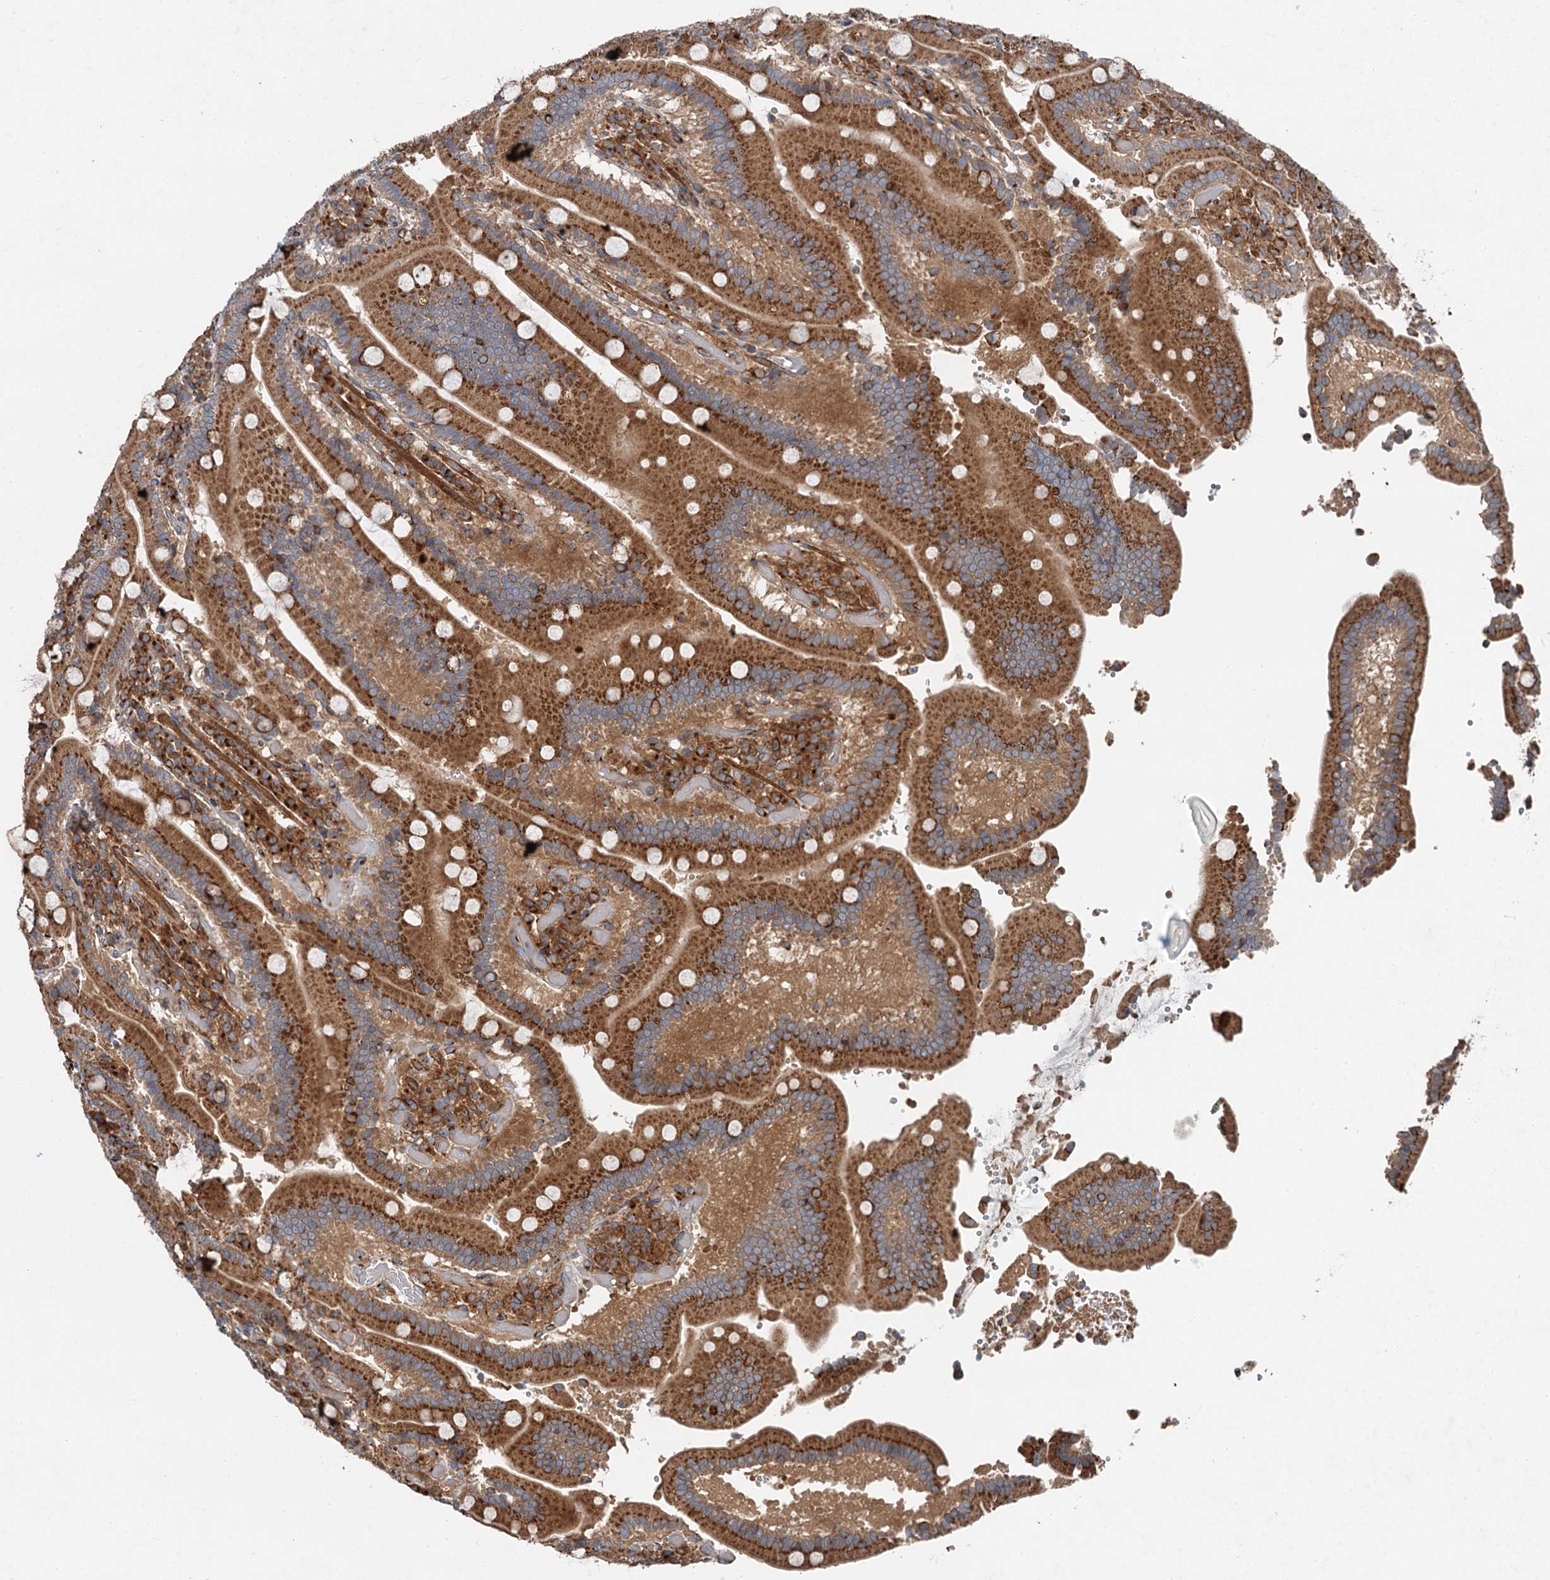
{"staining": {"intensity": "strong", "quantity": ">75%", "location": "cytoplasmic/membranous"}, "tissue": "duodenum", "cell_type": "Glandular cells", "image_type": "normal", "snomed": [{"axis": "morphology", "description": "Normal tissue, NOS"}, {"axis": "topography", "description": "Duodenum"}], "caption": "Immunohistochemistry image of benign duodenum: human duodenum stained using IHC displays high levels of strong protein expression localized specifically in the cytoplasmic/membranous of glandular cells, appearing as a cytoplasmic/membranous brown color.", "gene": "ANKRD26", "patient": {"sex": "female", "age": 62}}